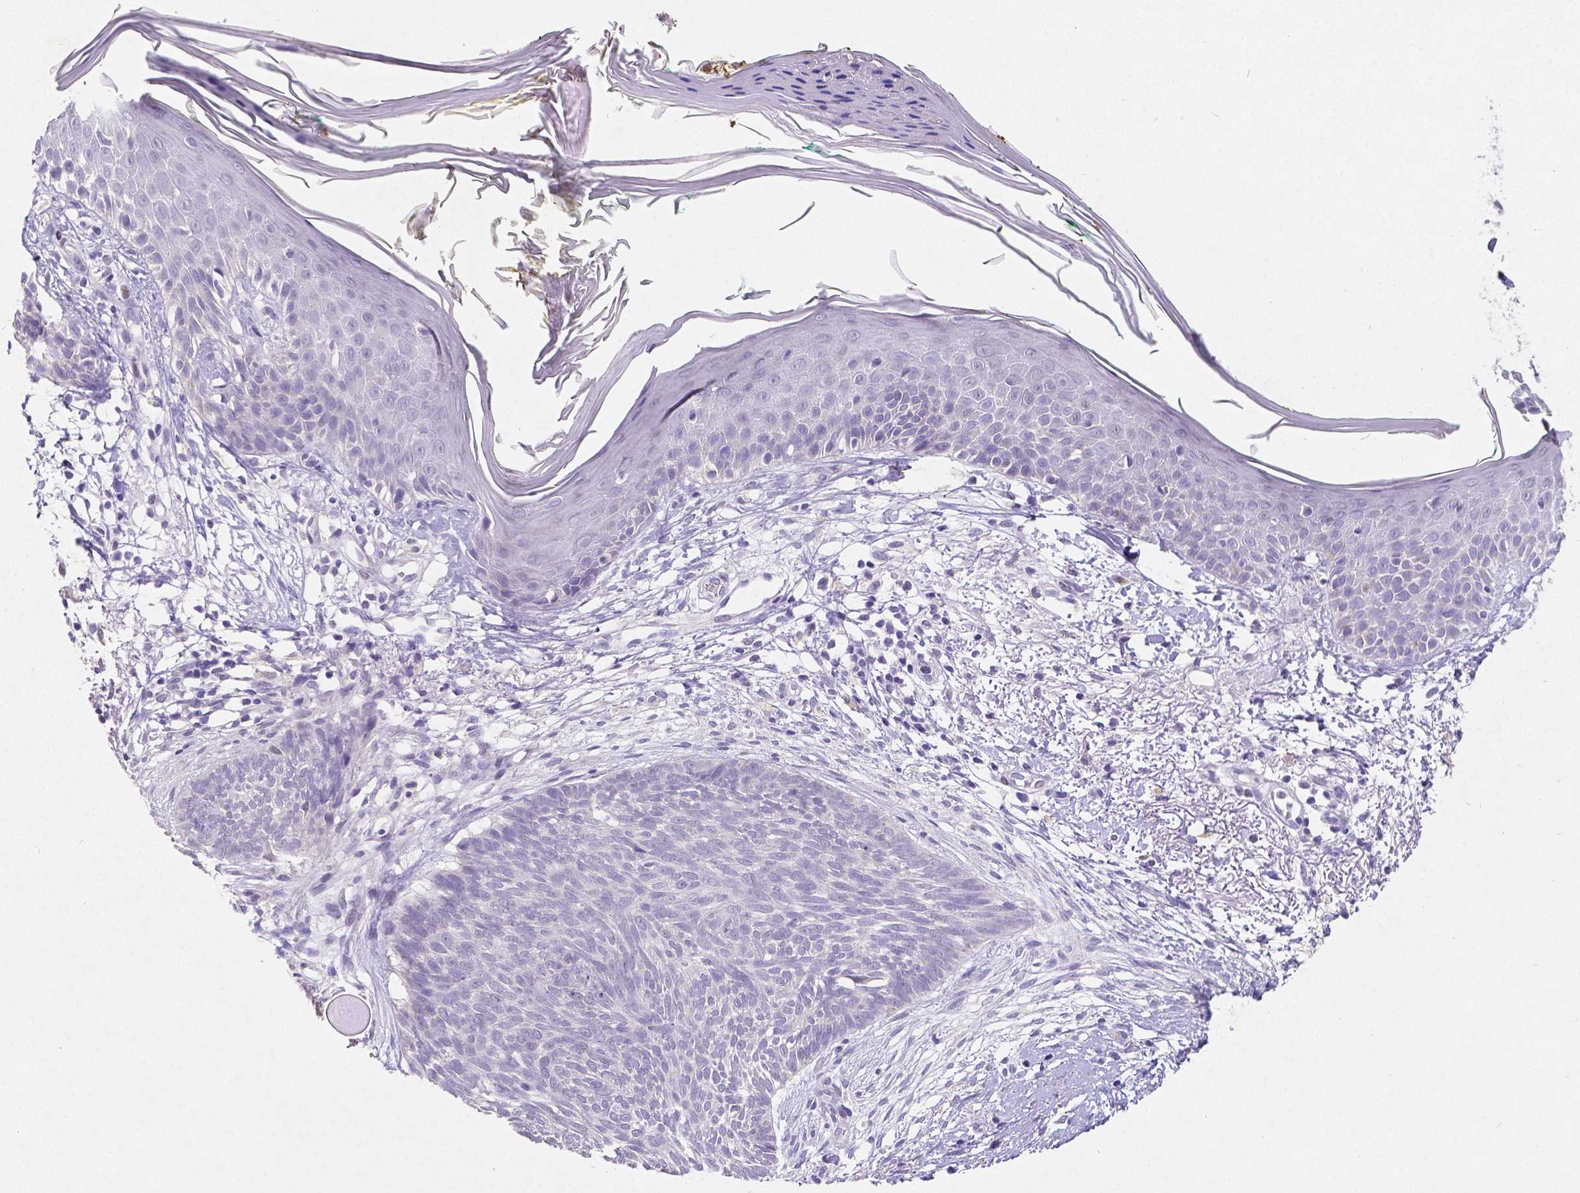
{"staining": {"intensity": "negative", "quantity": "none", "location": "none"}, "tissue": "skin cancer", "cell_type": "Tumor cells", "image_type": "cancer", "snomed": [{"axis": "morphology", "description": "Normal tissue, NOS"}, {"axis": "morphology", "description": "Basal cell carcinoma"}, {"axis": "topography", "description": "Skin"}], "caption": "Basal cell carcinoma (skin) was stained to show a protein in brown. There is no significant positivity in tumor cells.", "gene": "SATB2", "patient": {"sex": "male", "age": 84}}